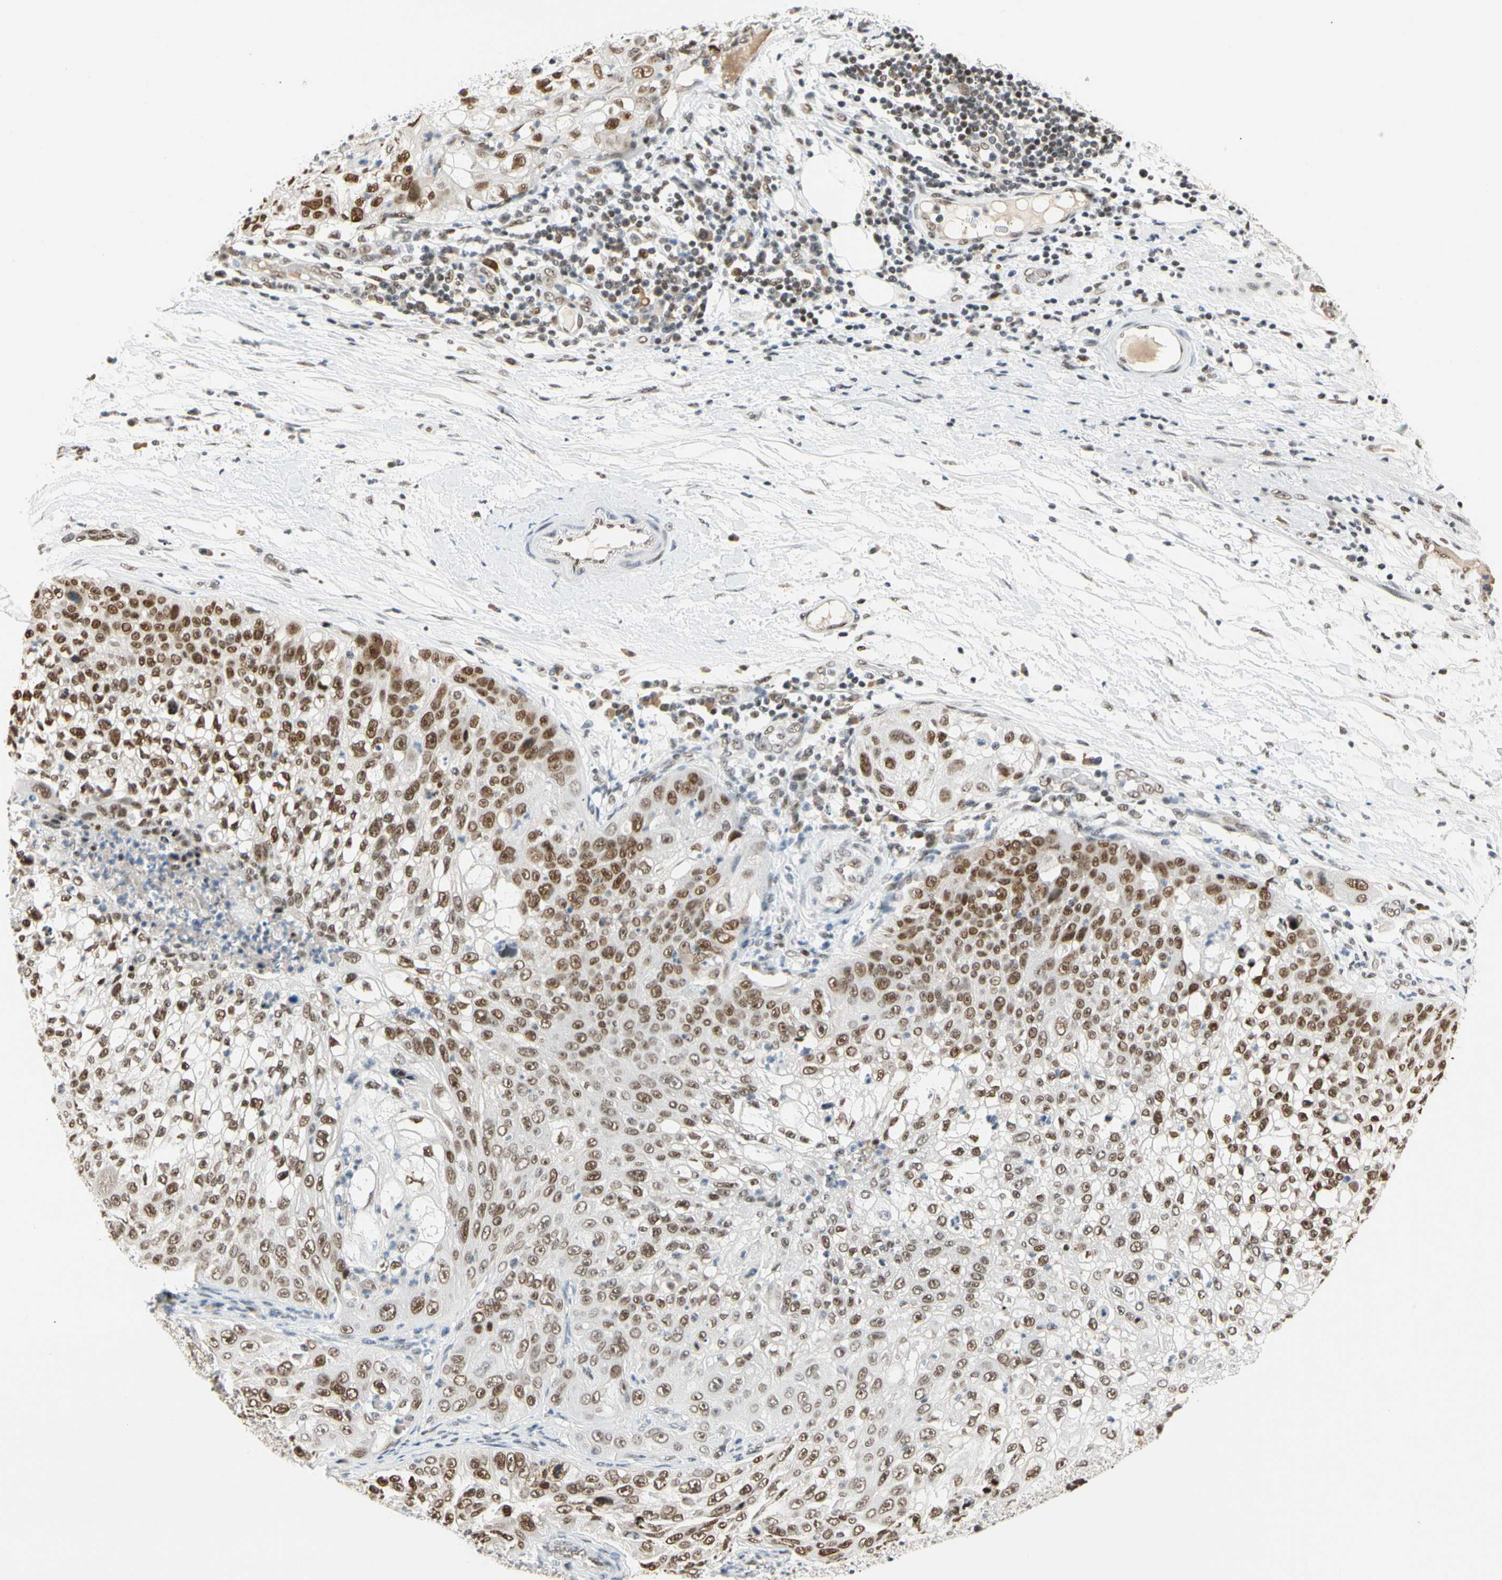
{"staining": {"intensity": "strong", "quantity": ">75%", "location": "nuclear"}, "tissue": "lung cancer", "cell_type": "Tumor cells", "image_type": "cancer", "snomed": [{"axis": "morphology", "description": "Inflammation, NOS"}, {"axis": "morphology", "description": "Squamous cell carcinoma, NOS"}, {"axis": "topography", "description": "Lymph node"}, {"axis": "topography", "description": "Soft tissue"}, {"axis": "topography", "description": "Lung"}], "caption": "Immunohistochemical staining of lung cancer reveals high levels of strong nuclear positivity in approximately >75% of tumor cells.", "gene": "ZSCAN16", "patient": {"sex": "male", "age": 66}}